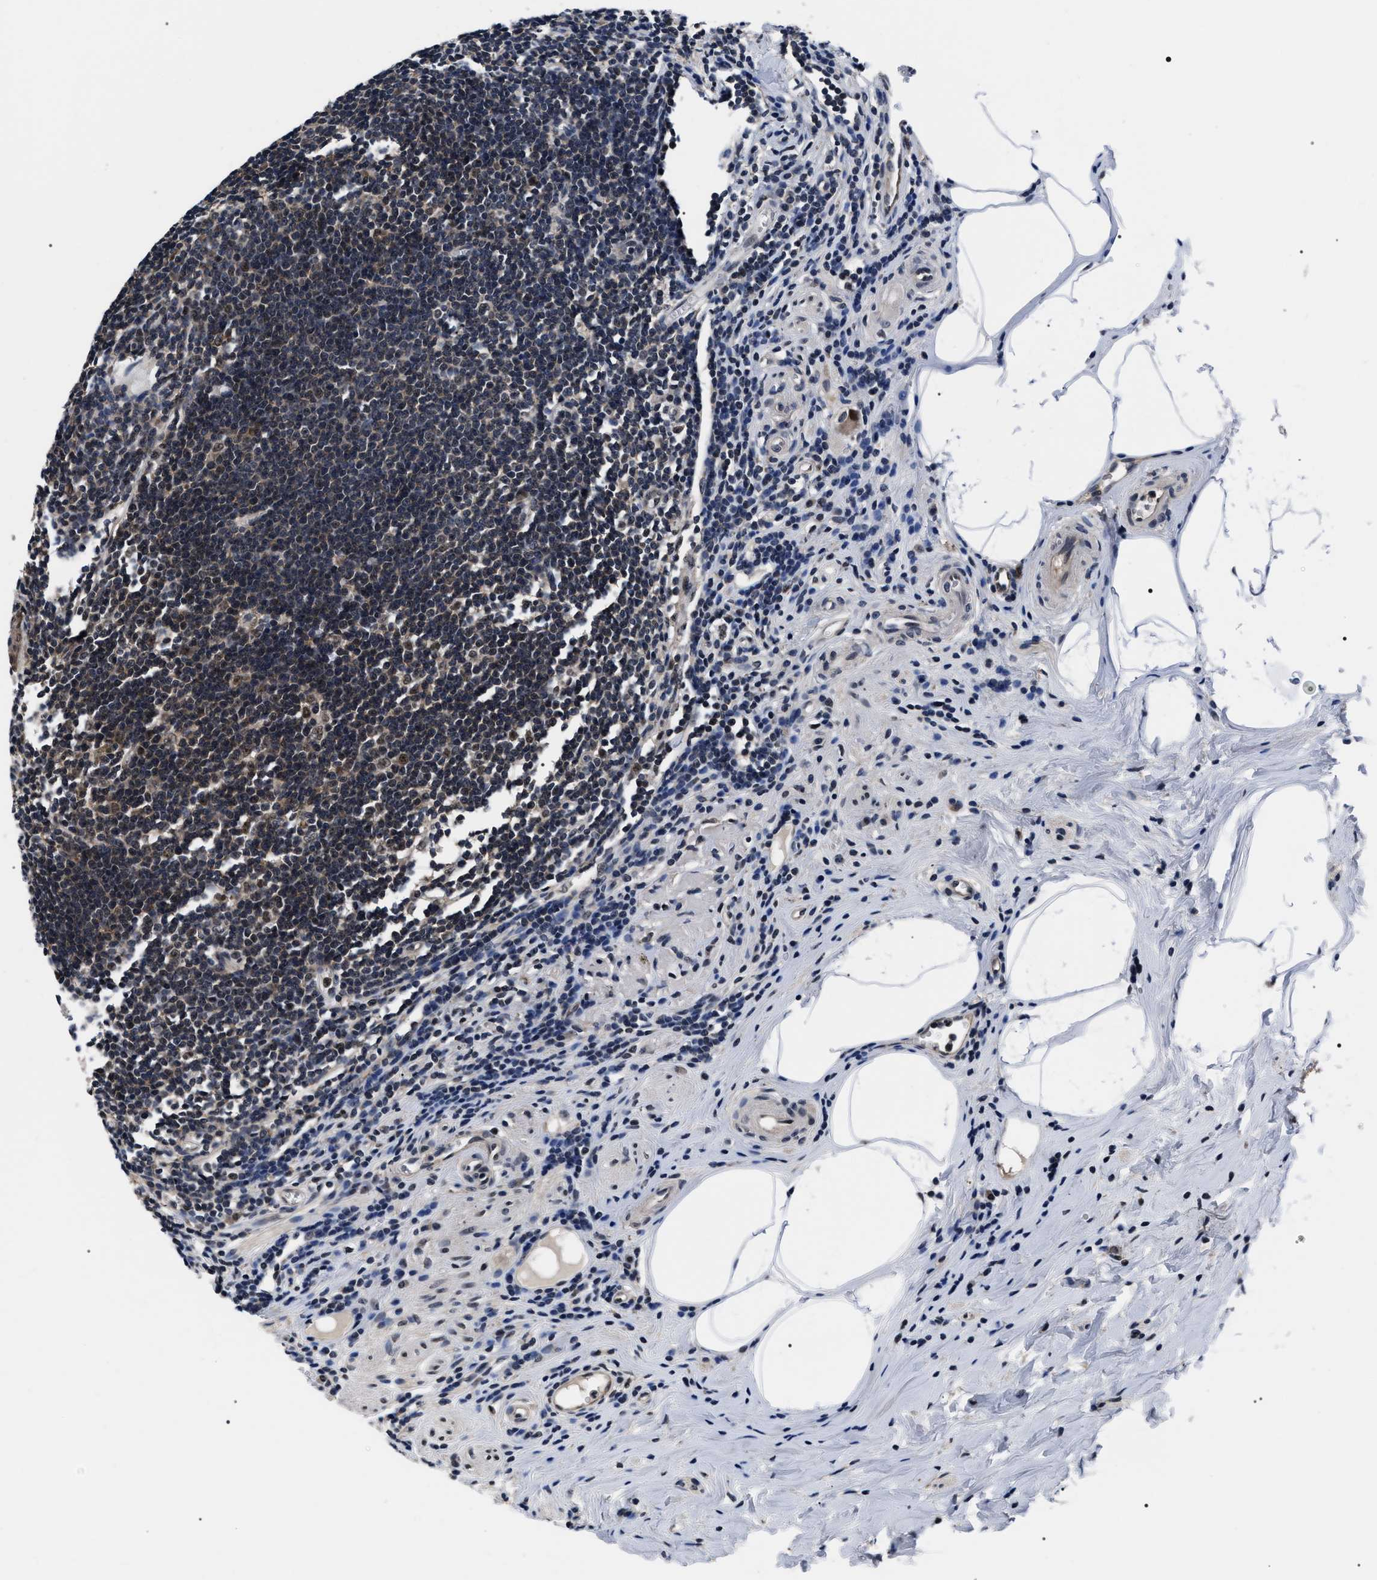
{"staining": {"intensity": "moderate", "quantity": ">75%", "location": "cytoplasmic/membranous,nuclear"}, "tissue": "appendix", "cell_type": "Glandular cells", "image_type": "normal", "snomed": [{"axis": "morphology", "description": "Normal tissue, NOS"}, {"axis": "topography", "description": "Appendix"}], "caption": "Glandular cells show moderate cytoplasmic/membranous,nuclear positivity in about >75% of cells in benign appendix.", "gene": "CSNK2A1", "patient": {"sex": "female", "age": 50}}